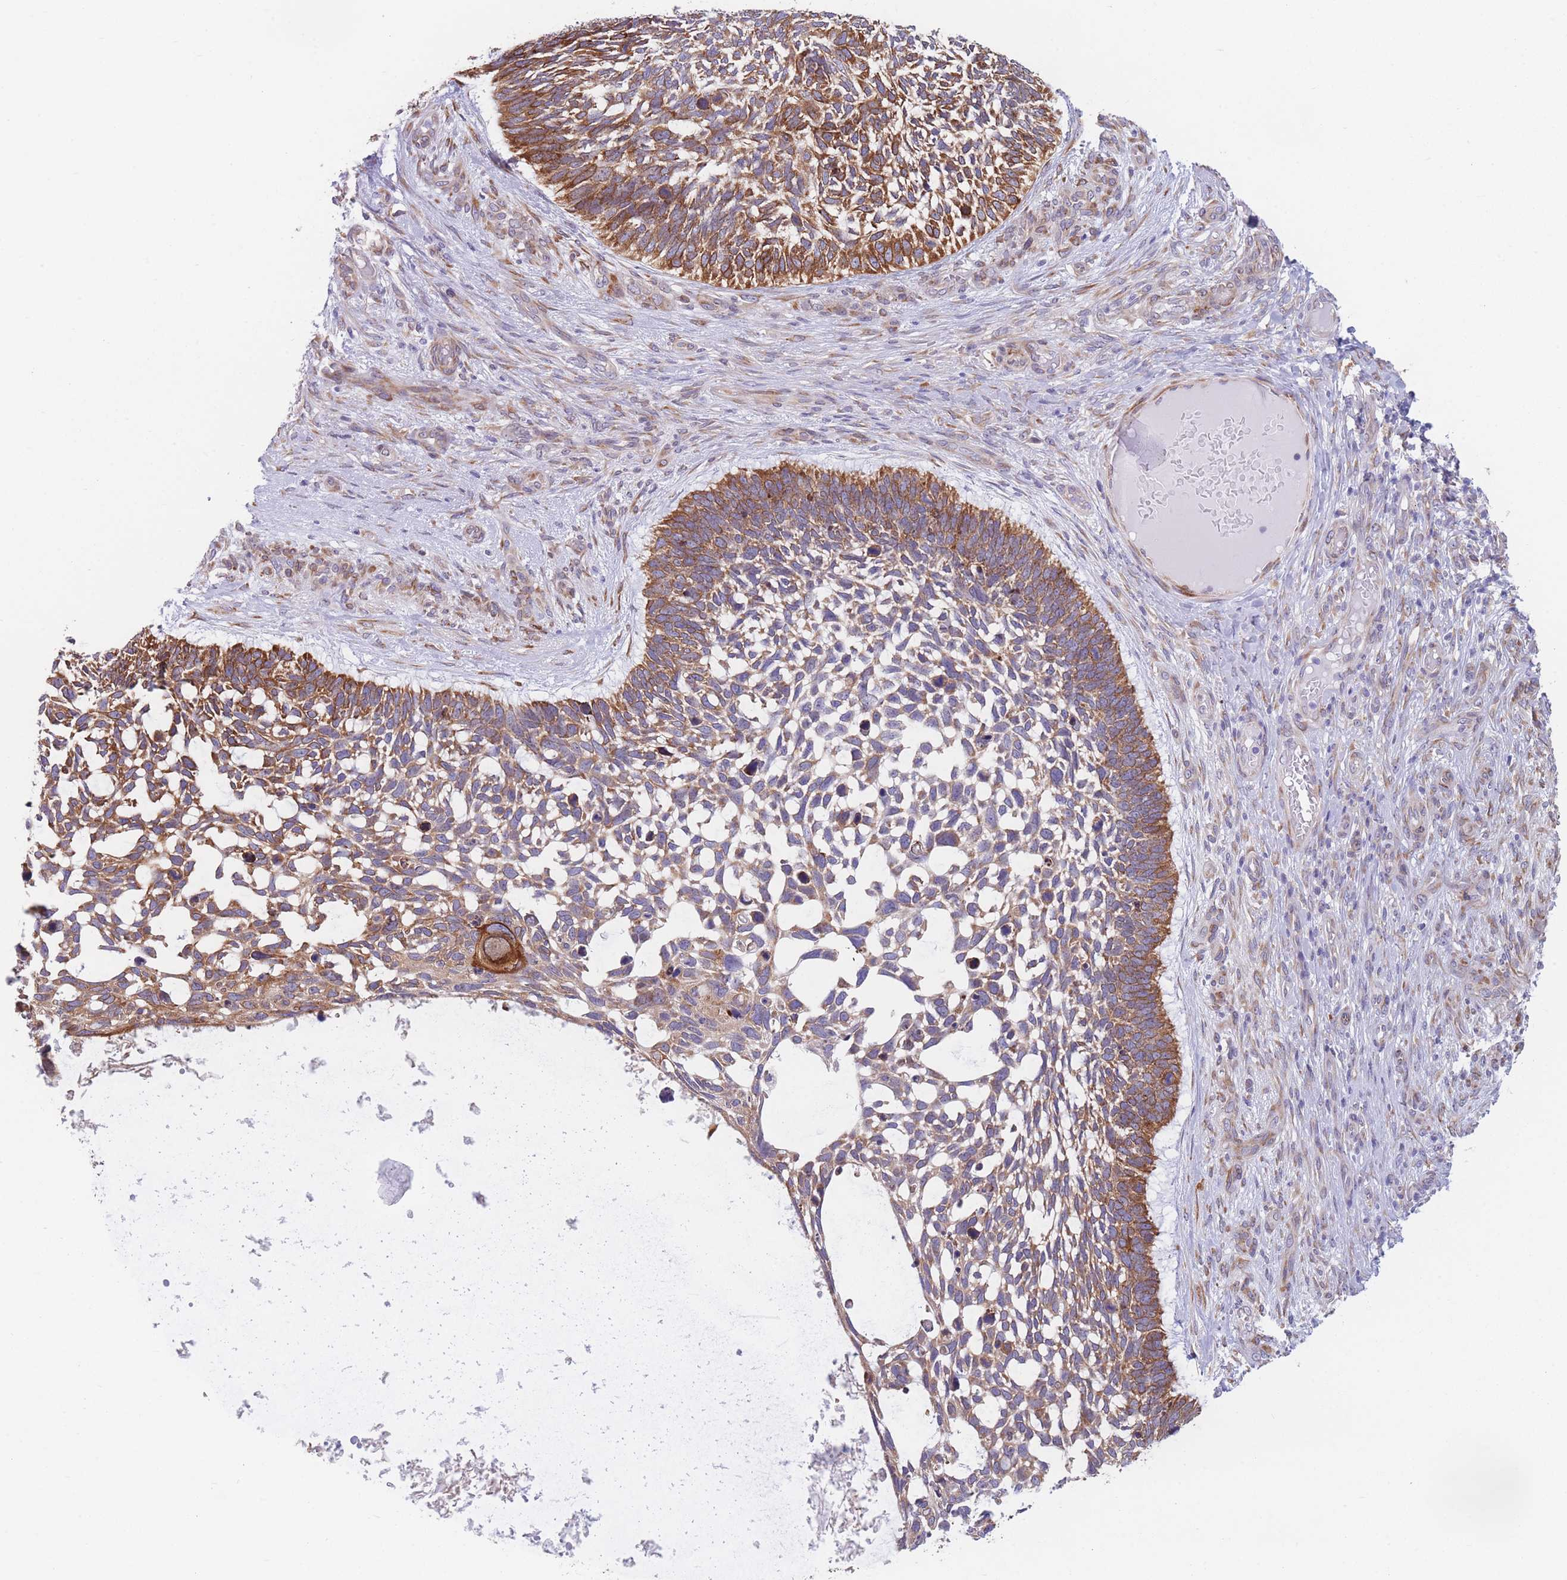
{"staining": {"intensity": "moderate", "quantity": ">75%", "location": "cytoplasmic/membranous"}, "tissue": "skin cancer", "cell_type": "Tumor cells", "image_type": "cancer", "snomed": [{"axis": "morphology", "description": "Basal cell carcinoma"}, {"axis": "topography", "description": "Skin"}], "caption": "Immunohistochemistry (IHC) micrograph of human skin cancer (basal cell carcinoma) stained for a protein (brown), which exhibits medium levels of moderate cytoplasmic/membranous positivity in approximately >75% of tumor cells.", "gene": "AK9", "patient": {"sex": "male", "age": 88}}